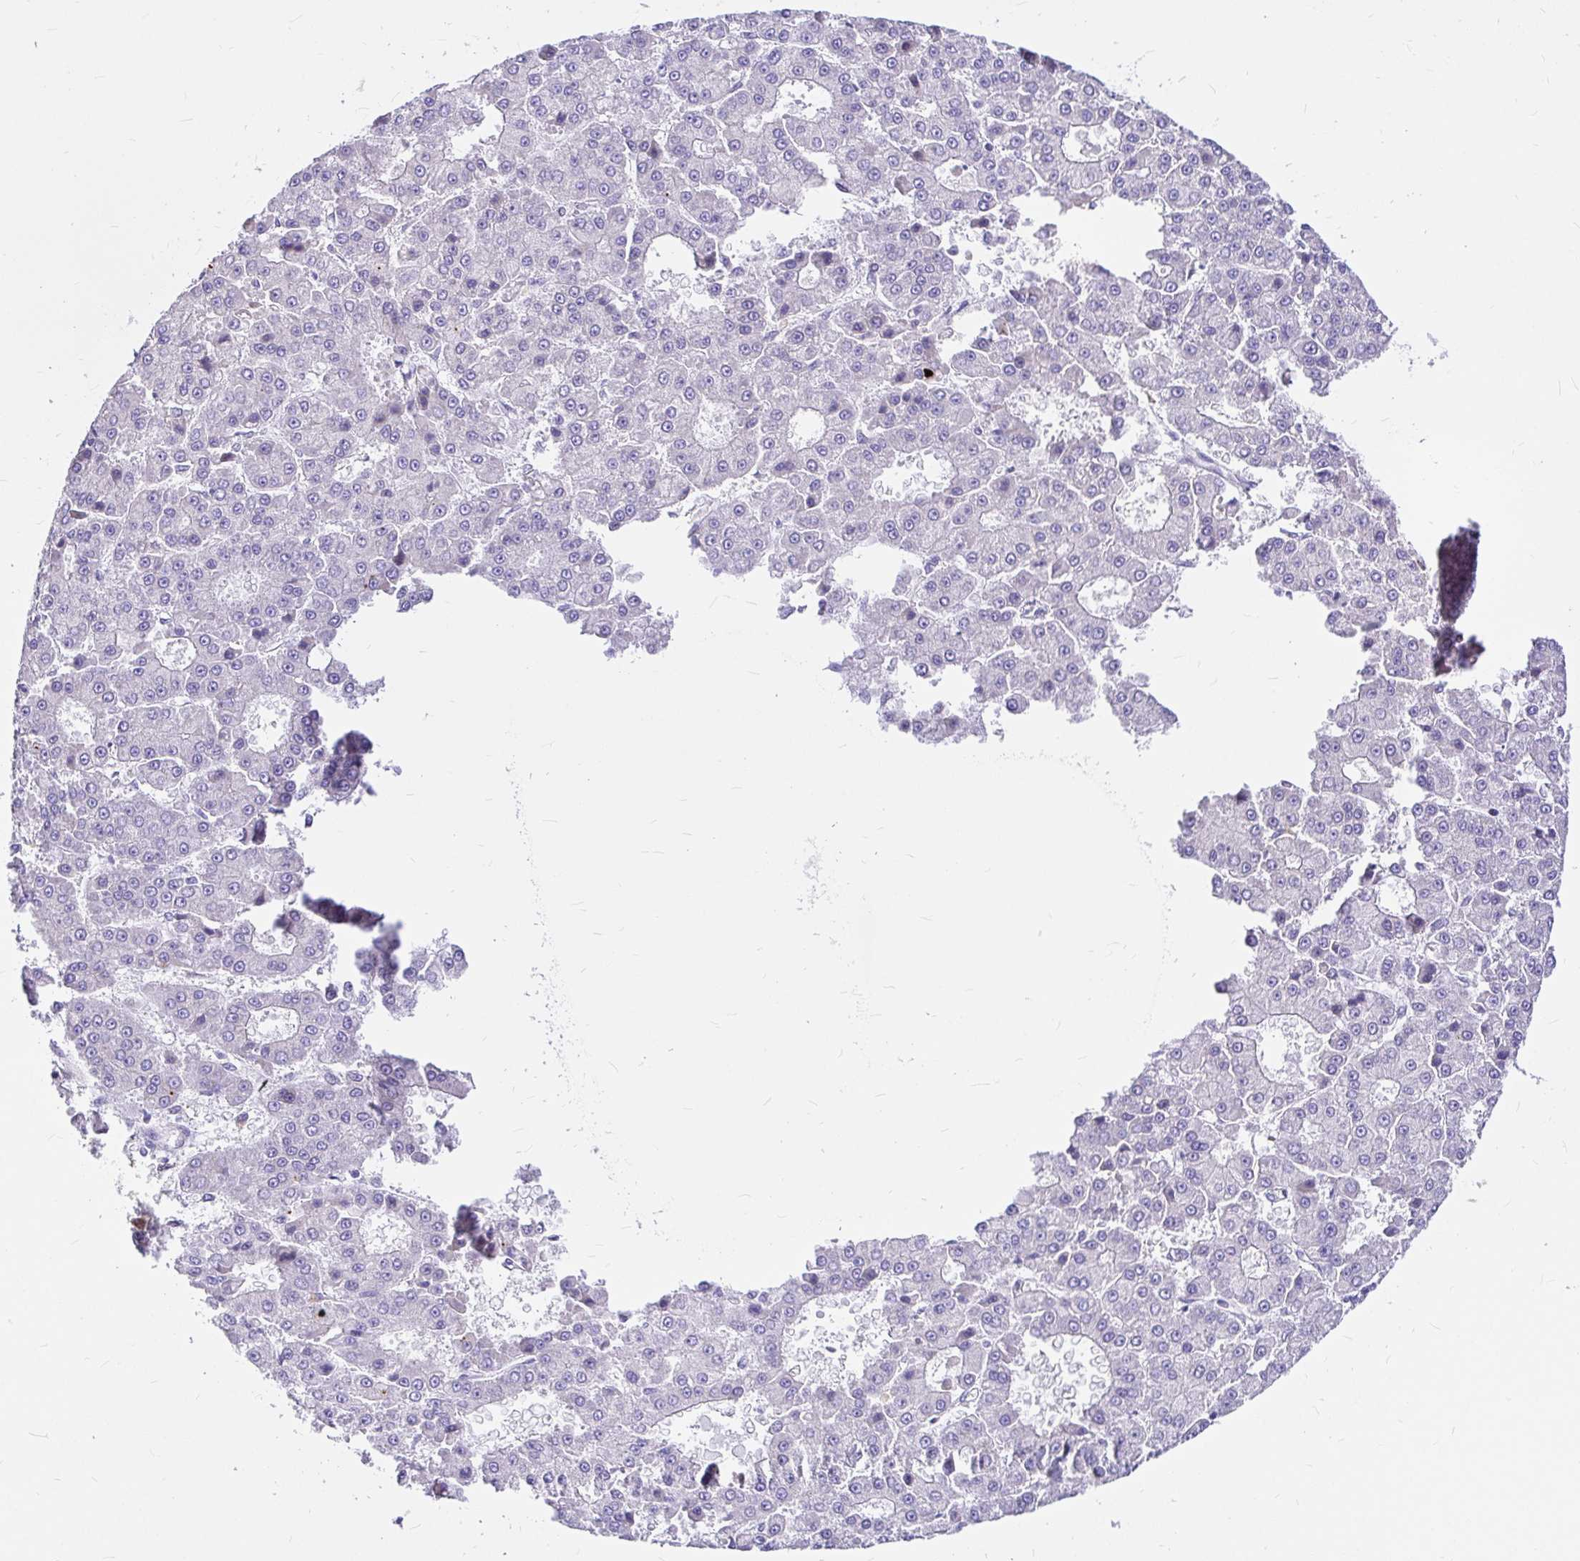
{"staining": {"intensity": "negative", "quantity": "none", "location": "none"}, "tissue": "liver cancer", "cell_type": "Tumor cells", "image_type": "cancer", "snomed": [{"axis": "morphology", "description": "Carcinoma, Hepatocellular, NOS"}, {"axis": "topography", "description": "Liver"}], "caption": "Immunohistochemistry photomicrograph of liver cancer (hepatocellular carcinoma) stained for a protein (brown), which demonstrates no expression in tumor cells.", "gene": "GABBR2", "patient": {"sex": "male", "age": 70}}